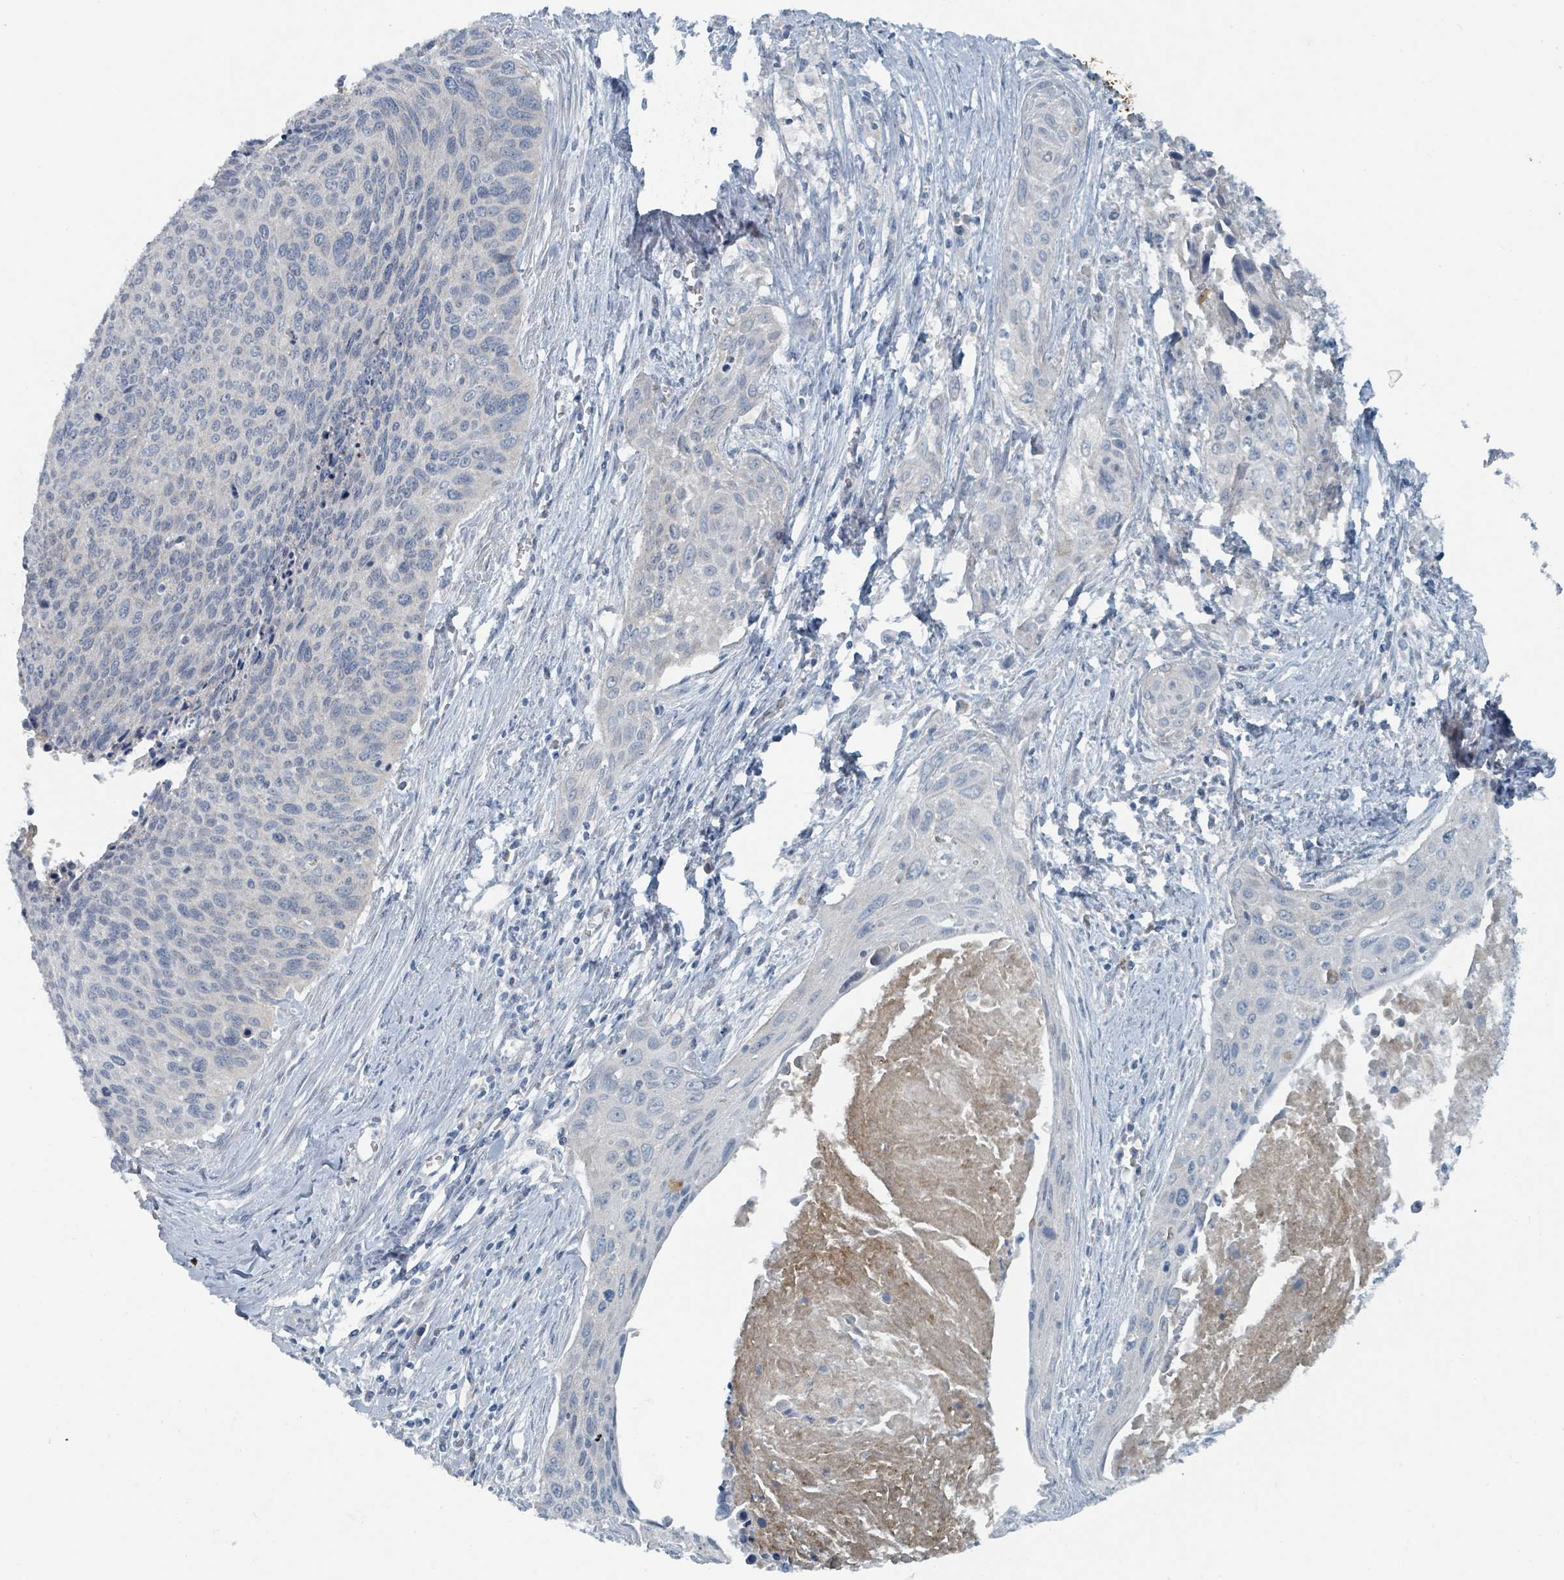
{"staining": {"intensity": "negative", "quantity": "none", "location": "none"}, "tissue": "cervical cancer", "cell_type": "Tumor cells", "image_type": "cancer", "snomed": [{"axis": "morphology", "description": "Squamous cell carcinoma, NOS"}, {"axis": "topography", "description": "Cervix"}], "caption": "High power microscopy photomicrograph of an IHC micrograph of squamous cell carcinoma (cervical), revealing no significant staining in tumor cells.", "gene": "RASA4", "patient": {"sex": "female", "age": 55}}